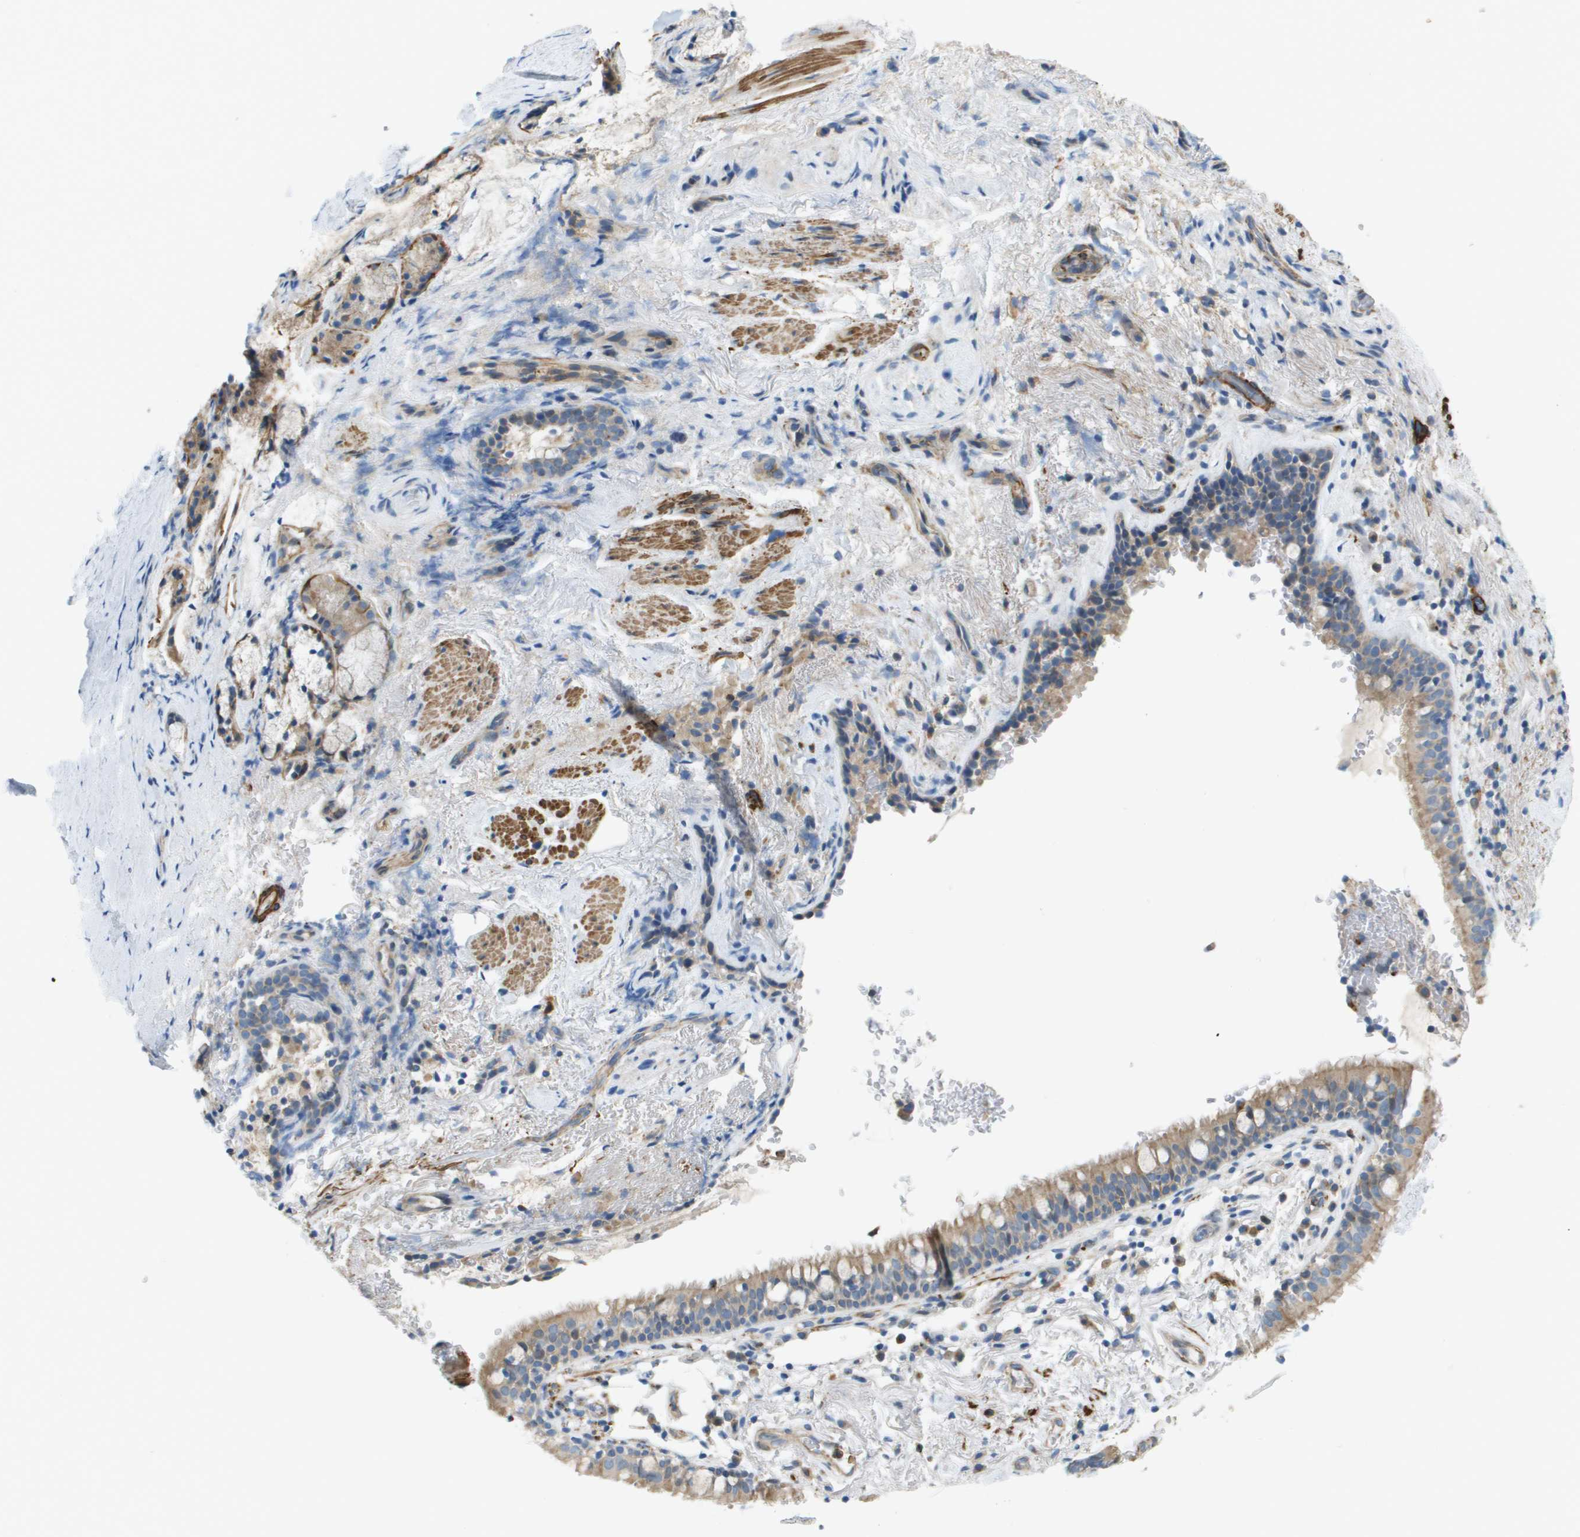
{"staining": {"intensity": "weak", "quantity": ">75%", "location": "cytoplasmic/membranous"}, "tissue": "bronchus", "cell_type": "Respiratory epithelial cells", "image_type": "normal", "snomed": [{"axis": "morphology", "description": "Normal tissue, NOS"}, {"axis": "morphology", "description": "Inflammation, NOS"}, {"axis": "topography", "description": "Cartilage tissue"}, {"axis": "topography", "description": "Bronchus"}], "caption": "Protein expression by immunohistochemistry displays weak cytoplasmic/membranous positivity in about >75% of respiratory epithelial cells in unremarkable bronchus. (DAB IHC, brown staining for protein, blue staining for nuclei).", "gene": "MYH11", "patient": {"sex": "male", "age": 77}}